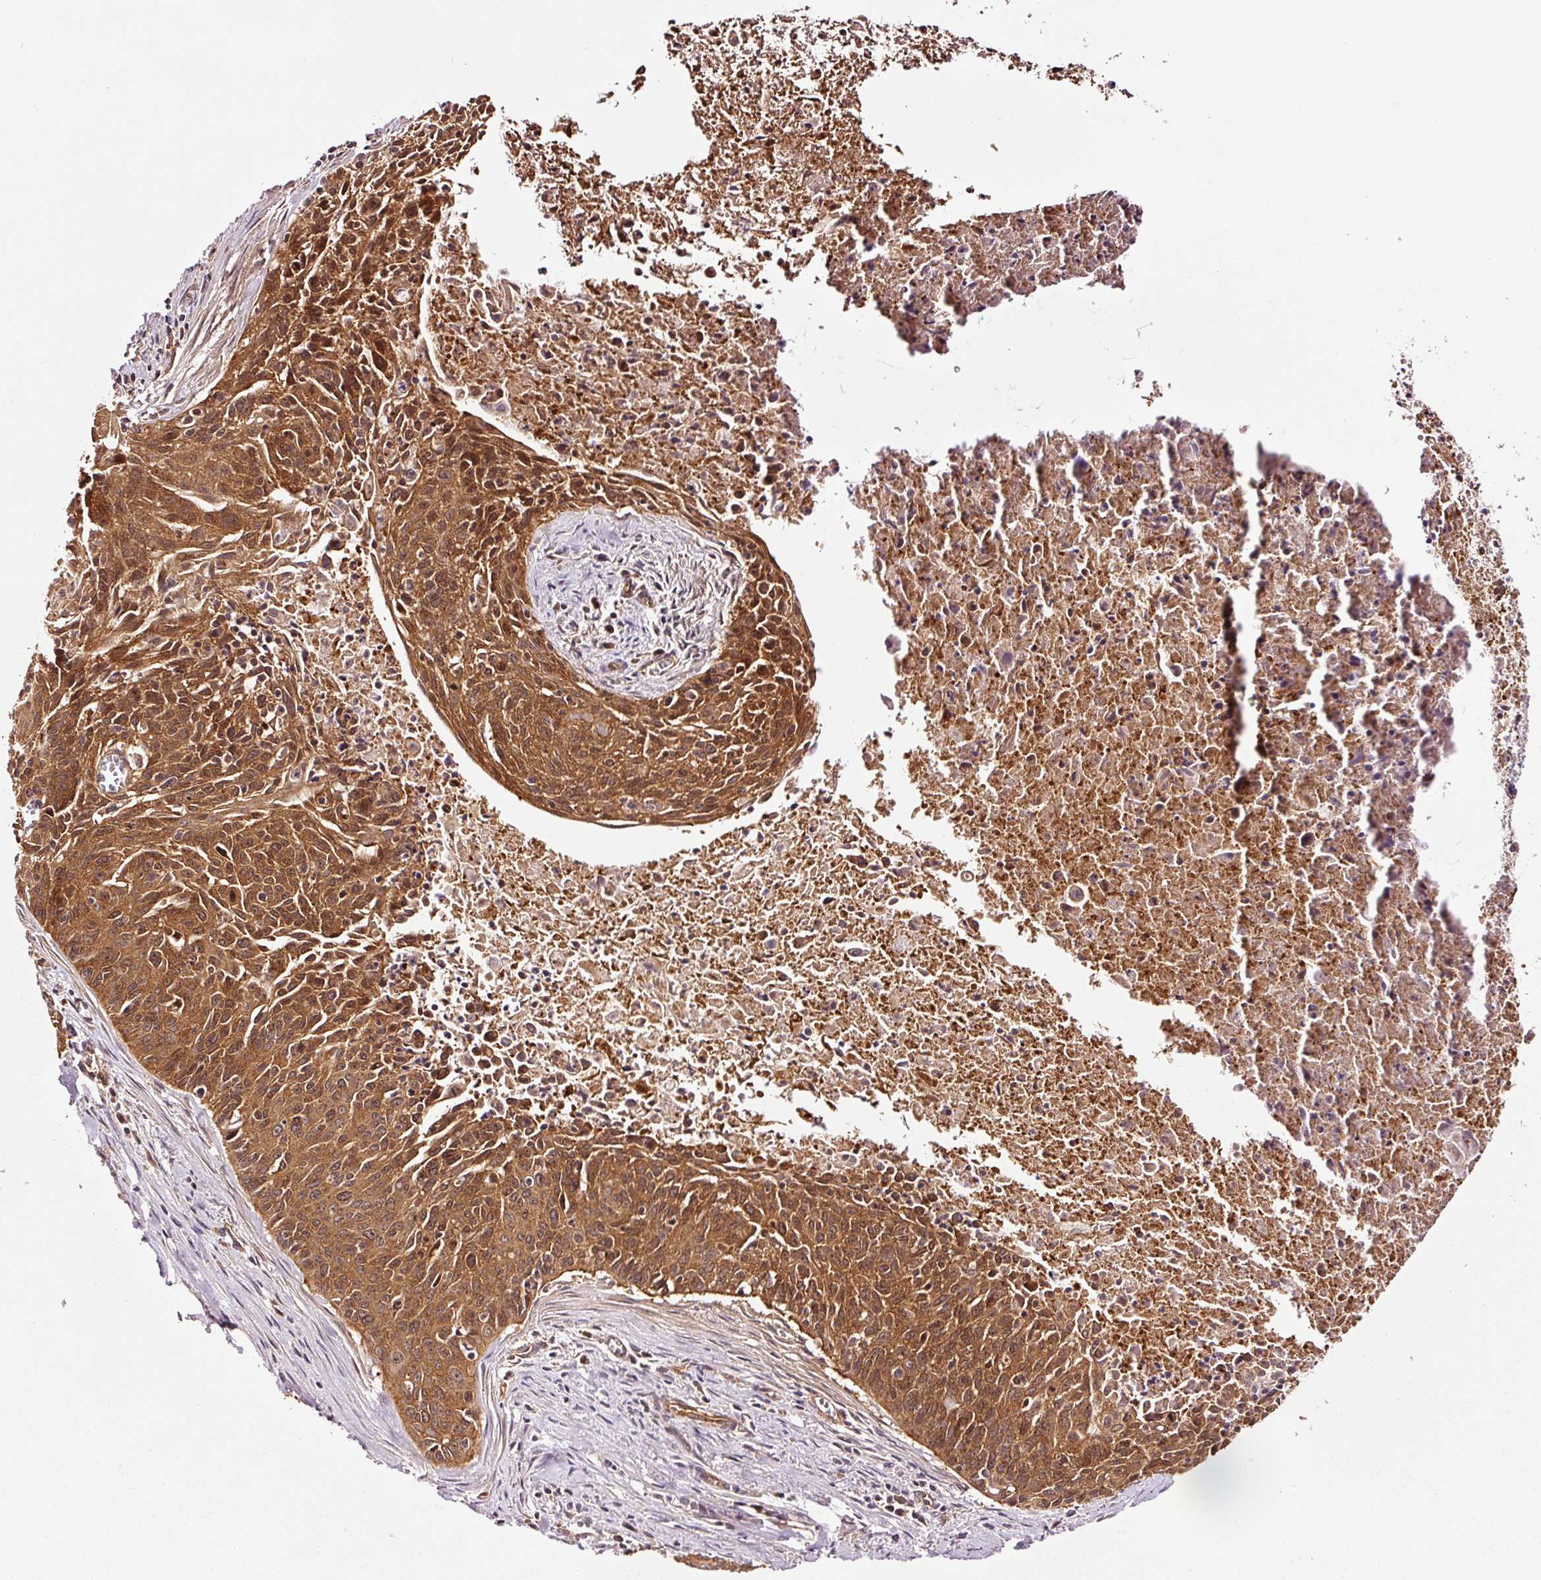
{"staining": {"intensity": "strong", "quantity": ">75%", "location": "cytoplasmic/membranous"}, "tissue": "cervical cancer", "cell_type": "Tumor cells", "image_type": "cancer", "snomed": [{"axis": "morphology", "description": "Squamous cell carcinoma, NOS"}, {"axis": "topography", "description": "Cervix"}], "caption": "DAB (3,3'-diaminobenzidine) immunohistochemical staining of human squamous cell carcinoma (cervical) demonstrates strong cytoplasmic/membranous protein expression in about >75% of tumor cells. (Stains: DAB in brown, nuclei in blue, Microscopy: brightfield microscopy at high magnification).", "gene": "METAP1", "patient": {"sex": "female", "age": 55}}